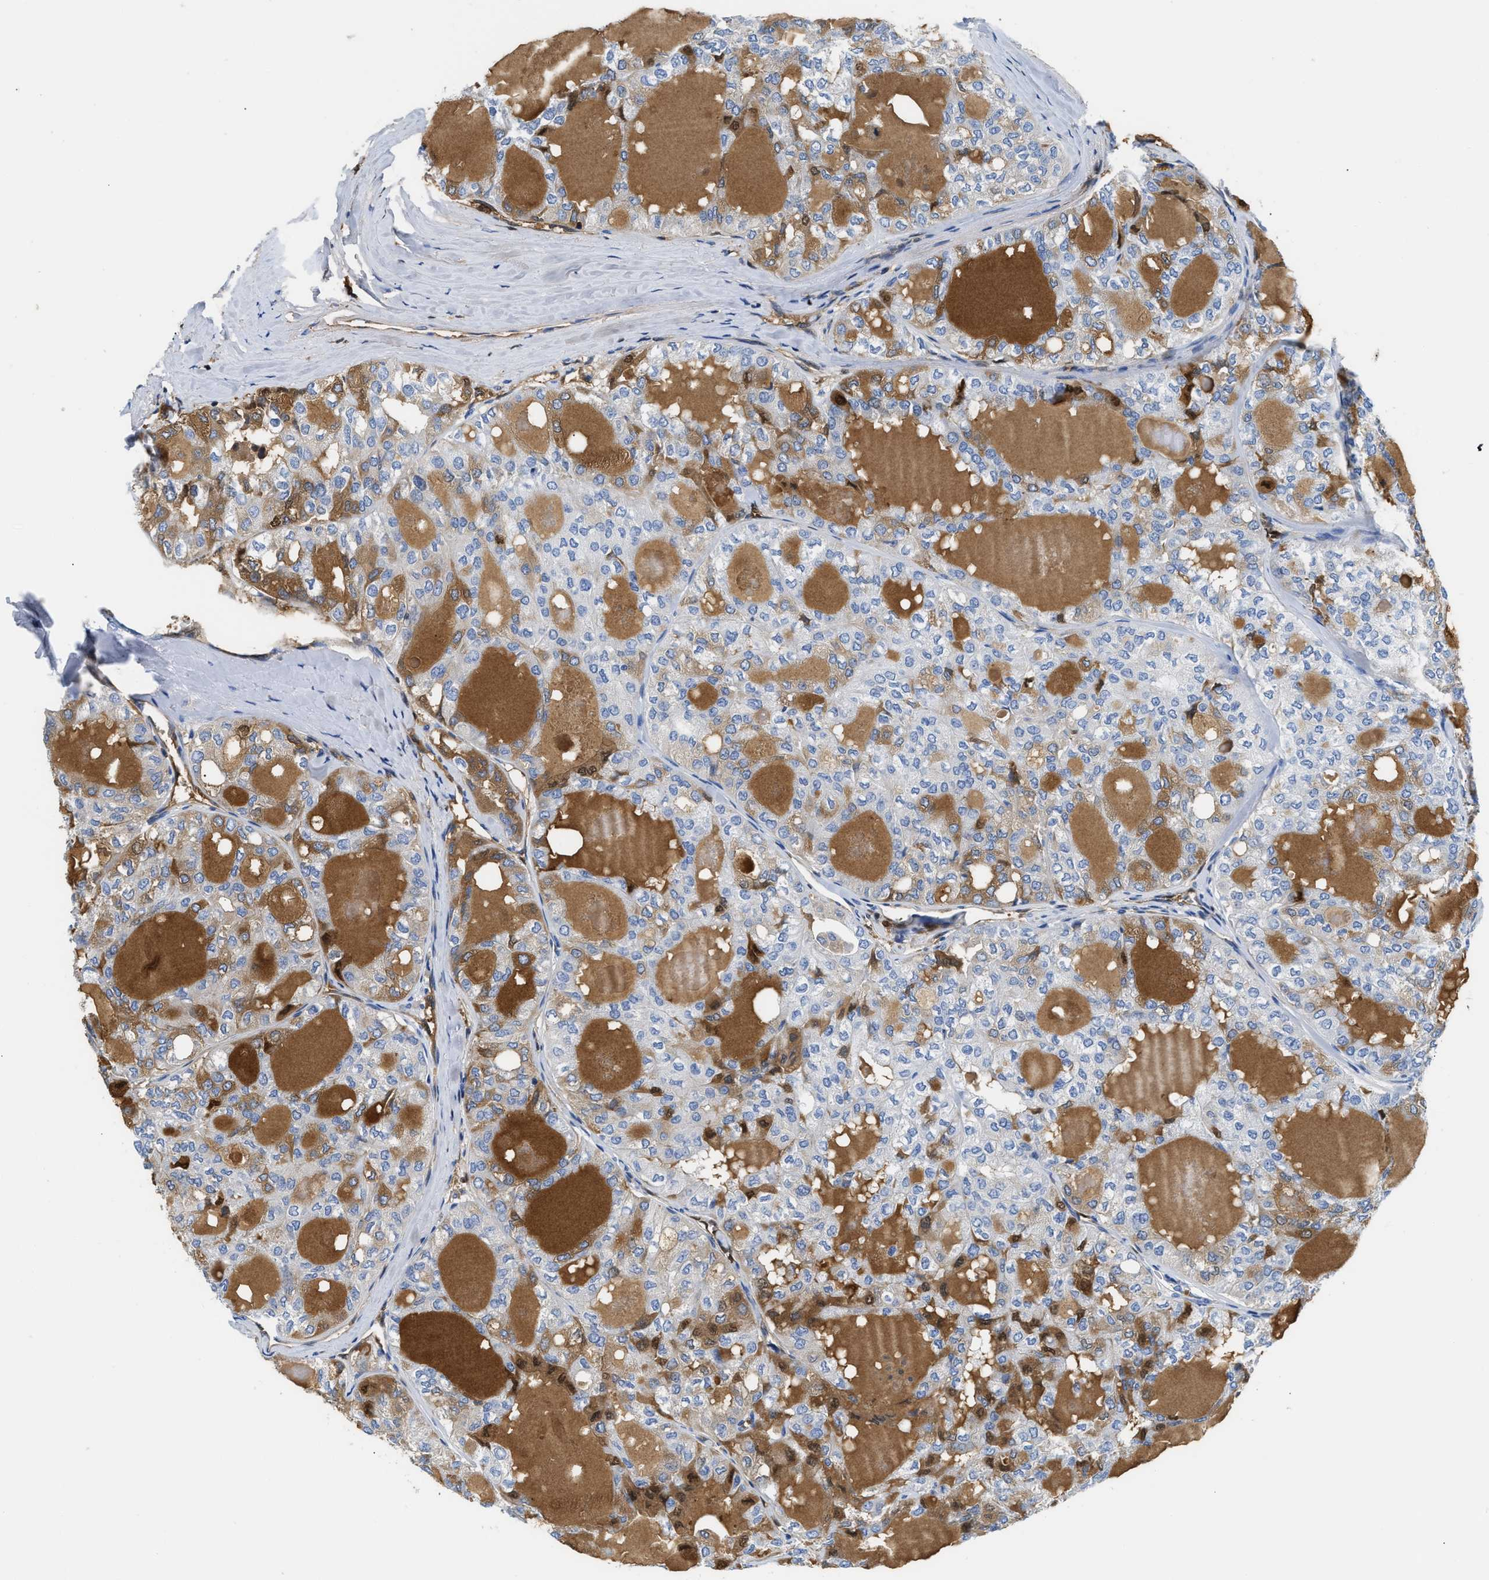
{"staining": {"intensity": "moderate", "quantity": "<25%", "location": "cytoplasmic/membranous"}, "tissue": "thyroid cancer", "cell_type": "Tumor cells", "image_type": "cancer", "snomed": [{"axis": "morphology", "description": "Follicular adenoma carcinoma, NOS"}, {"axis": "topography", "description": "Thyroid gland"}], "caption": "Immunohistochemistry image of thyroid cancer (follicular adenoma carcinoma) stained for a protein (brown), which demonstrates low levels of moderate cytoplasmic/membranous expression in approximately <25% of tumor cells.", "gene": "GC", "patient": {"sex": "male", "age": 75}}